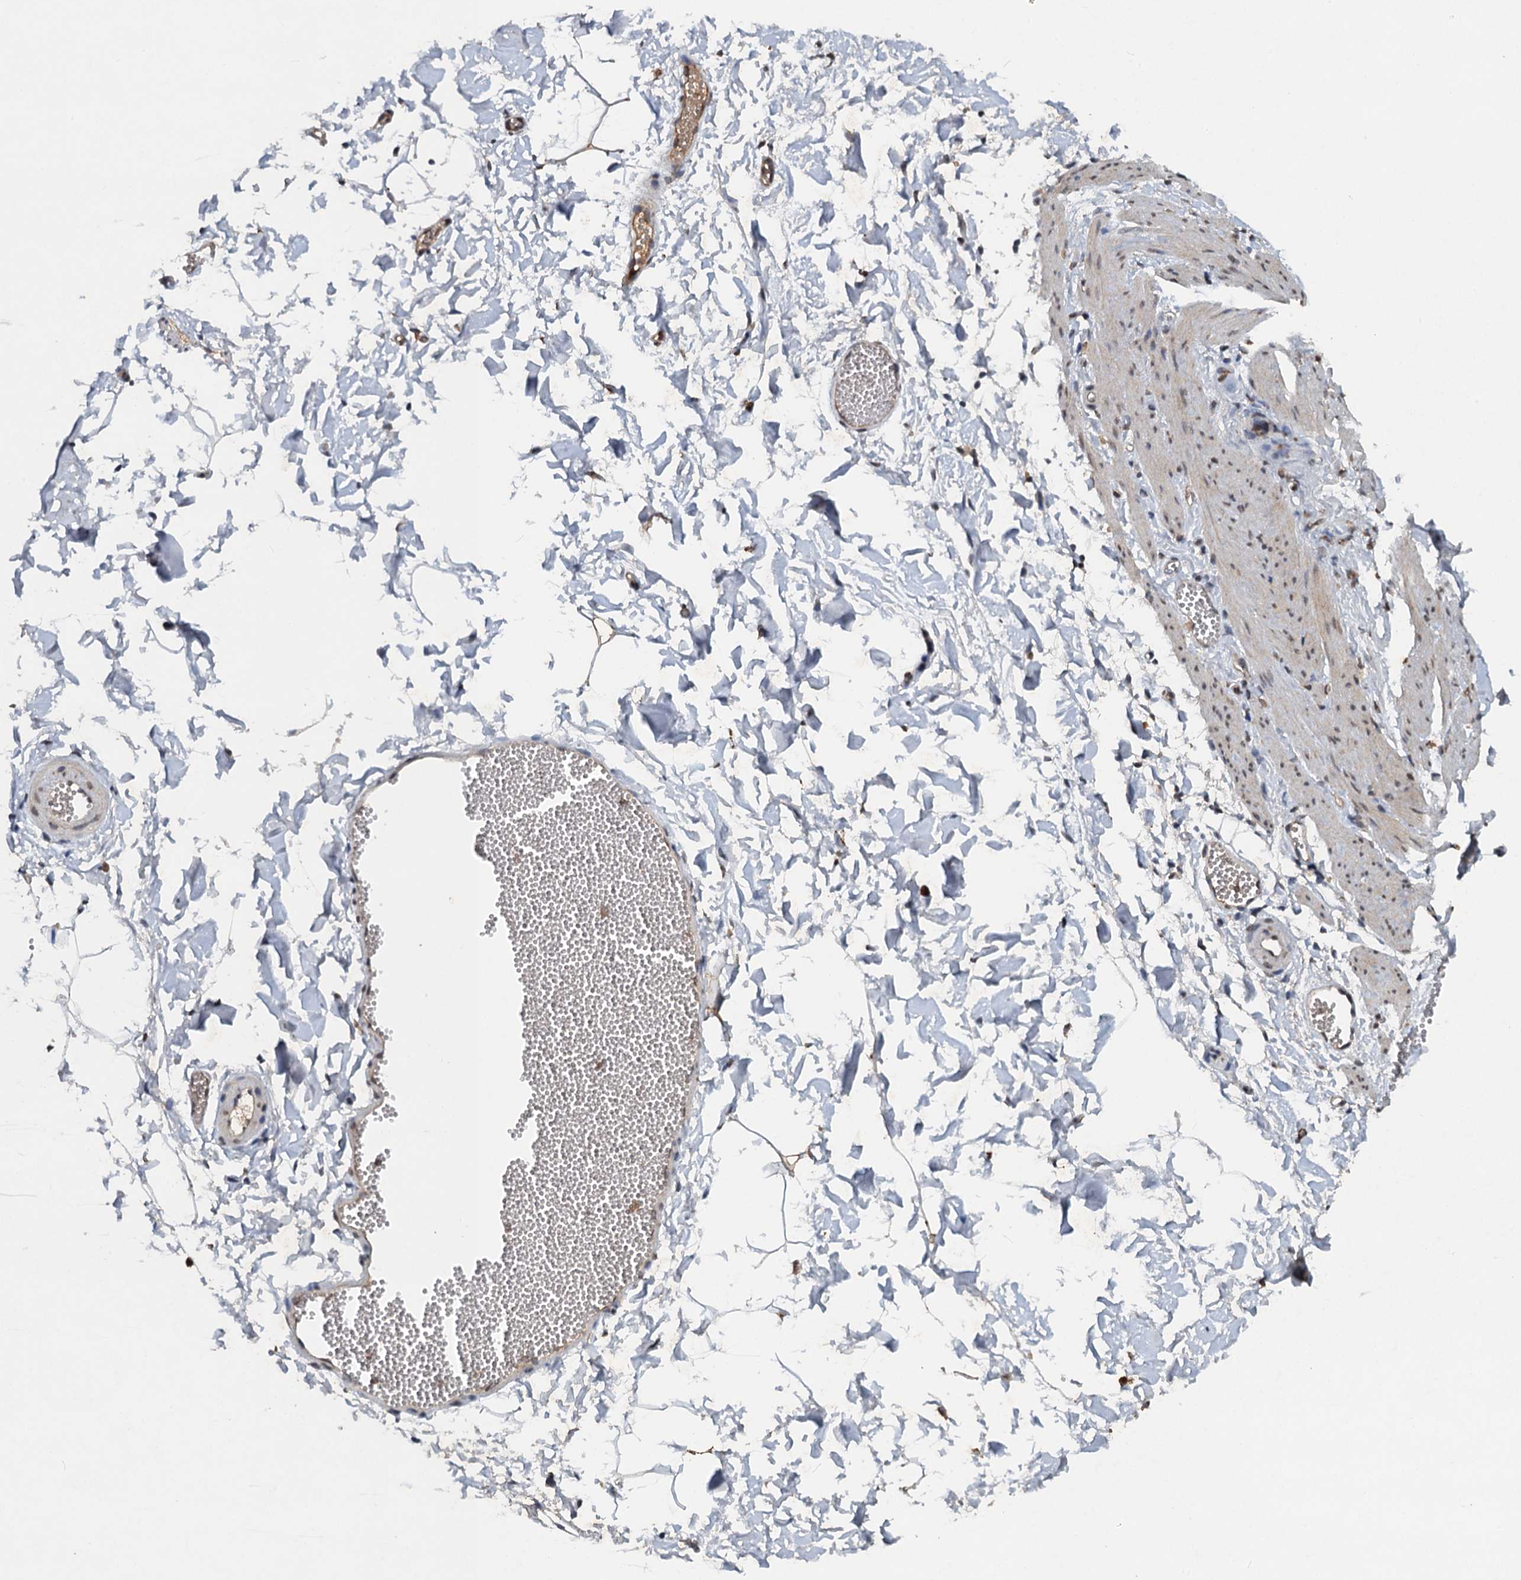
{"staining": {"intensity": "weak", "quantity": "25%-75%", "location": "nuclear"}, "tissue": "adipose tissue", "cell_type": "Adipocytes", "image_type": "normal", "snomed": [{"axis": "morphology", "description": "Normal tissue, NOS"}, {"axis": "topography", "description": "Gallbladder"}, {"axis": "topography", "description": "Peripheral nerve tissue"}], "caption": "Adipocytes display low levels of weak nuclear staining in approximately 25%-75% of cells in unremarkable human adipose tissue. (DAB (3,3'-diaminobenzidine) IHC with brightfield microscopy, high magnification).", "gene": "CSTF3", "patient": {"sex": "male", "age": 38}}